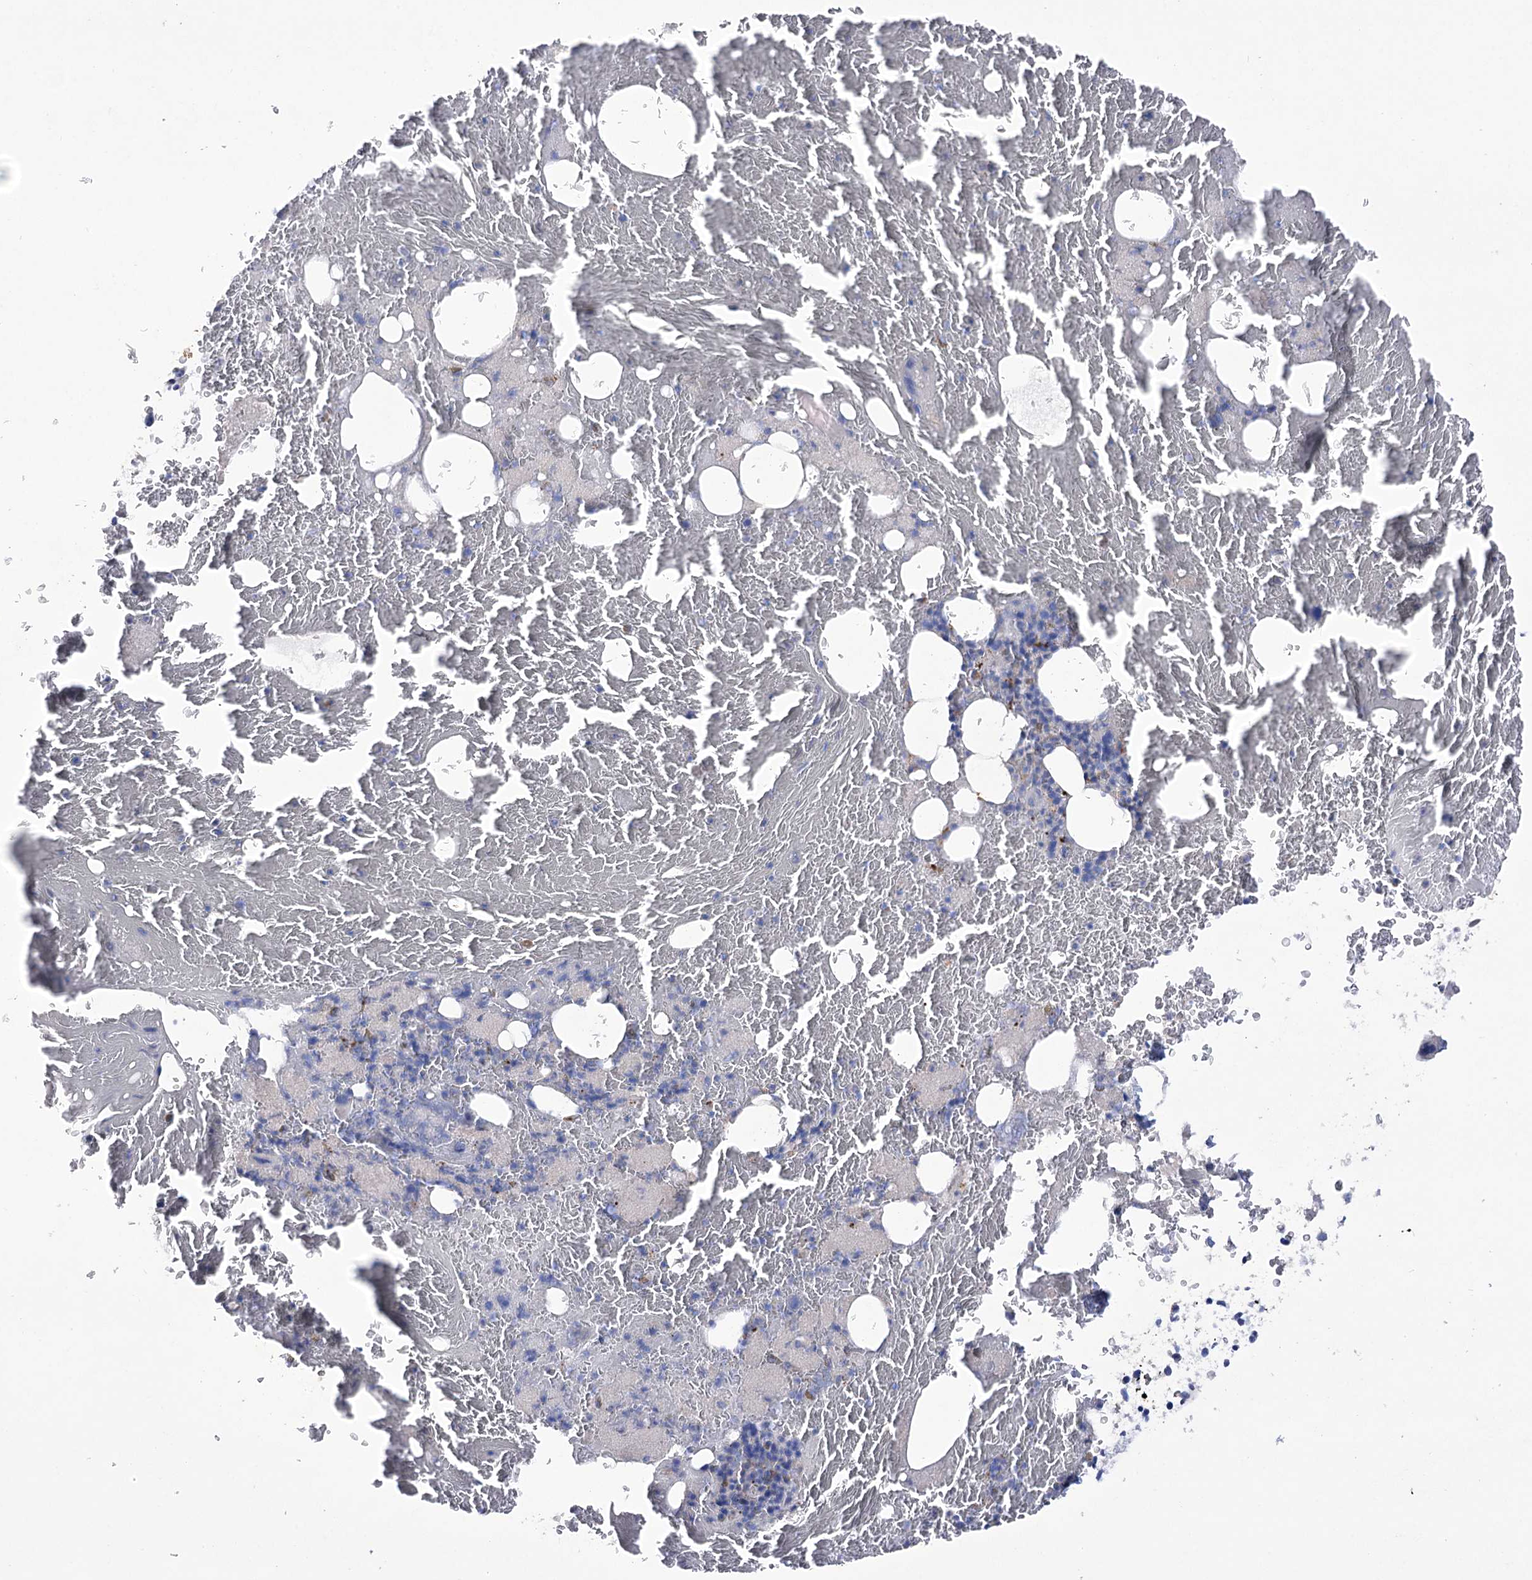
{"staining": {"intensity": "negative", "quantity": "none", "location": "none"}, "tissue": "bone marrow", "cell_type": "Hematopoietic cells", "image_type": "normal", "snomed": [{"axis": "morphology", "description": "Normal tissue, NOS"}, {"axis": "topography", "description": "Bone marrow"}], "caption": "Bone marrow stained for a protein using IHC displays no positivity hematopoietic cells.", "gene": "NAGLU", "patient": {"sex": "male", "age": 79}}